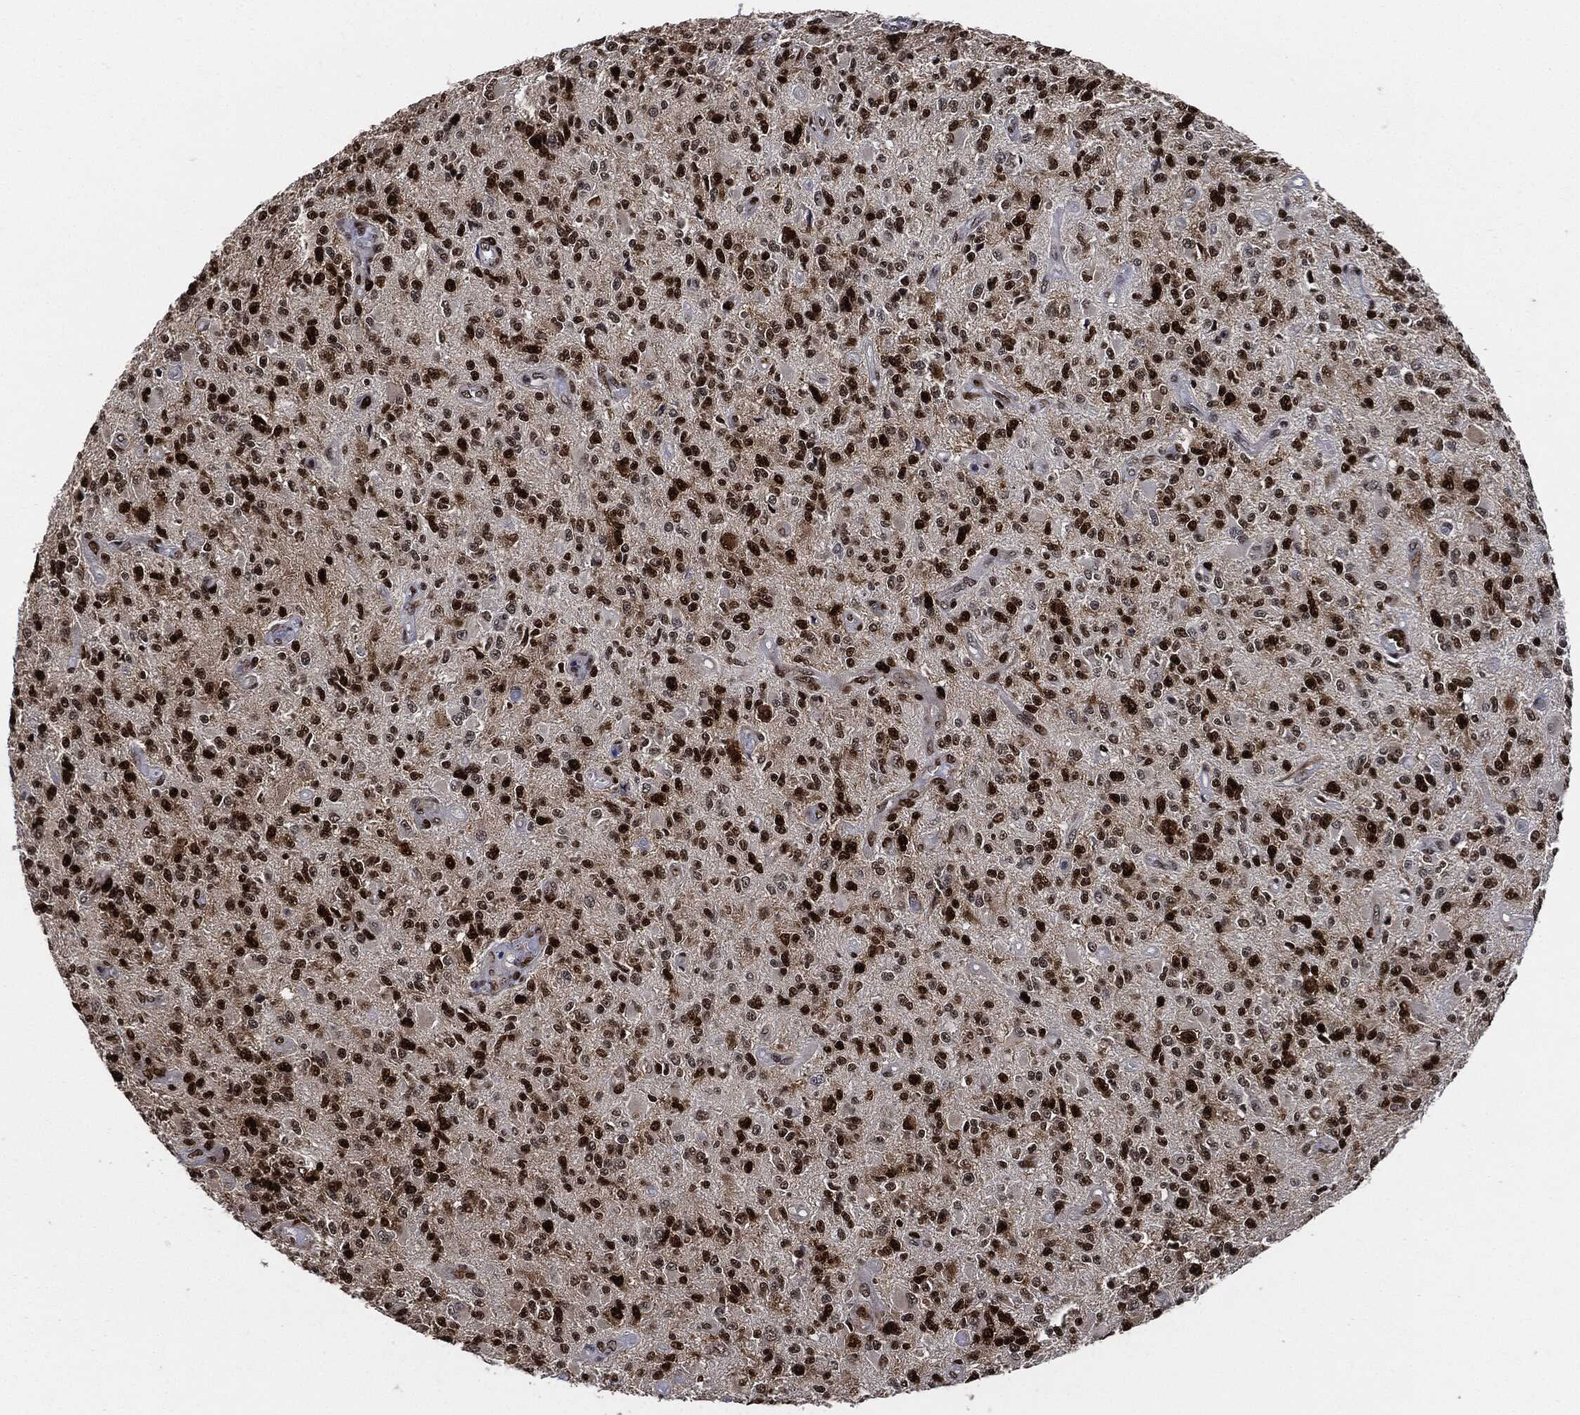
{"staining": {"intensity": "strong", "quantity": ">75%", "location": "nuclear"}, "tissue": "glioma", "cell_type": "Tumor cells", "image_type": "cancer", "snomed": [{"axis": "morphology", "description": "Glioma, malignant, High grade"}, {"axis": "topography", "description": "Brain"}], "caption": "IHC (DAB (3,3'-diaminobenzidine)) staining of high-grade glioma (malignant) reveals strong nuclear protein staining in approximately >75% of tumor cells.", "gene": "PCNA", "patient": {"sex": "female", "age": 63}}